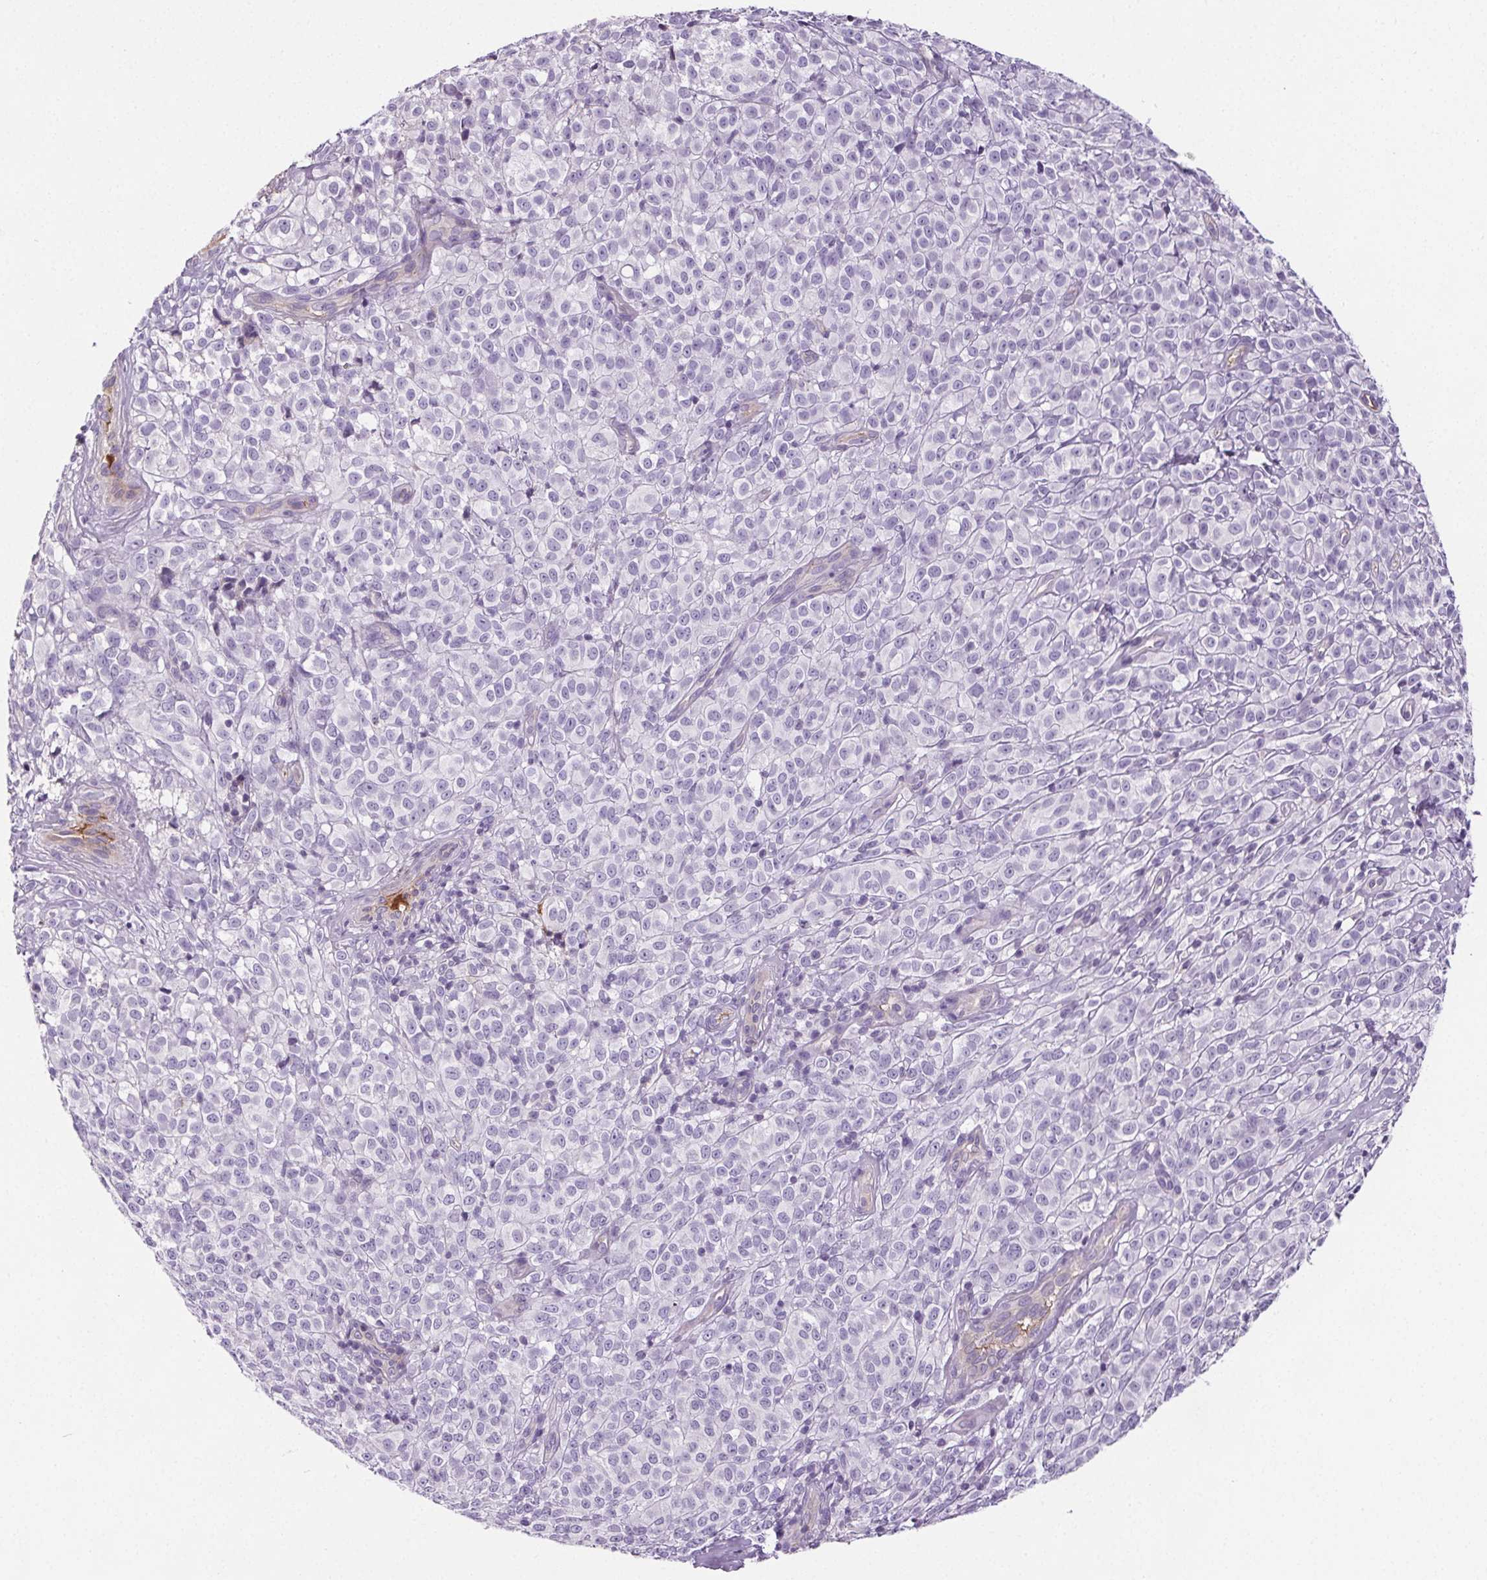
{"staining": {"intensity": "negative", "quantity": "none", "location": "none"}, "tissue": "melanoma", "cell_type": "Tumor cells", "image_type": "cancer", "snomed": [{"axis": "morphology", "description": "Malignant melanoma, NOS"}, {"axis": "topography", "description": "Skin"}], "caption": "Immunohistochemistry (IHC) of human malignant melanoma shows no positivity in tumor cells. (DAB (3,3'-diaminobenzidine) IHC, high magnification).", "gene": "CD5L", "patient": {"sex": "male", "age": 85}}